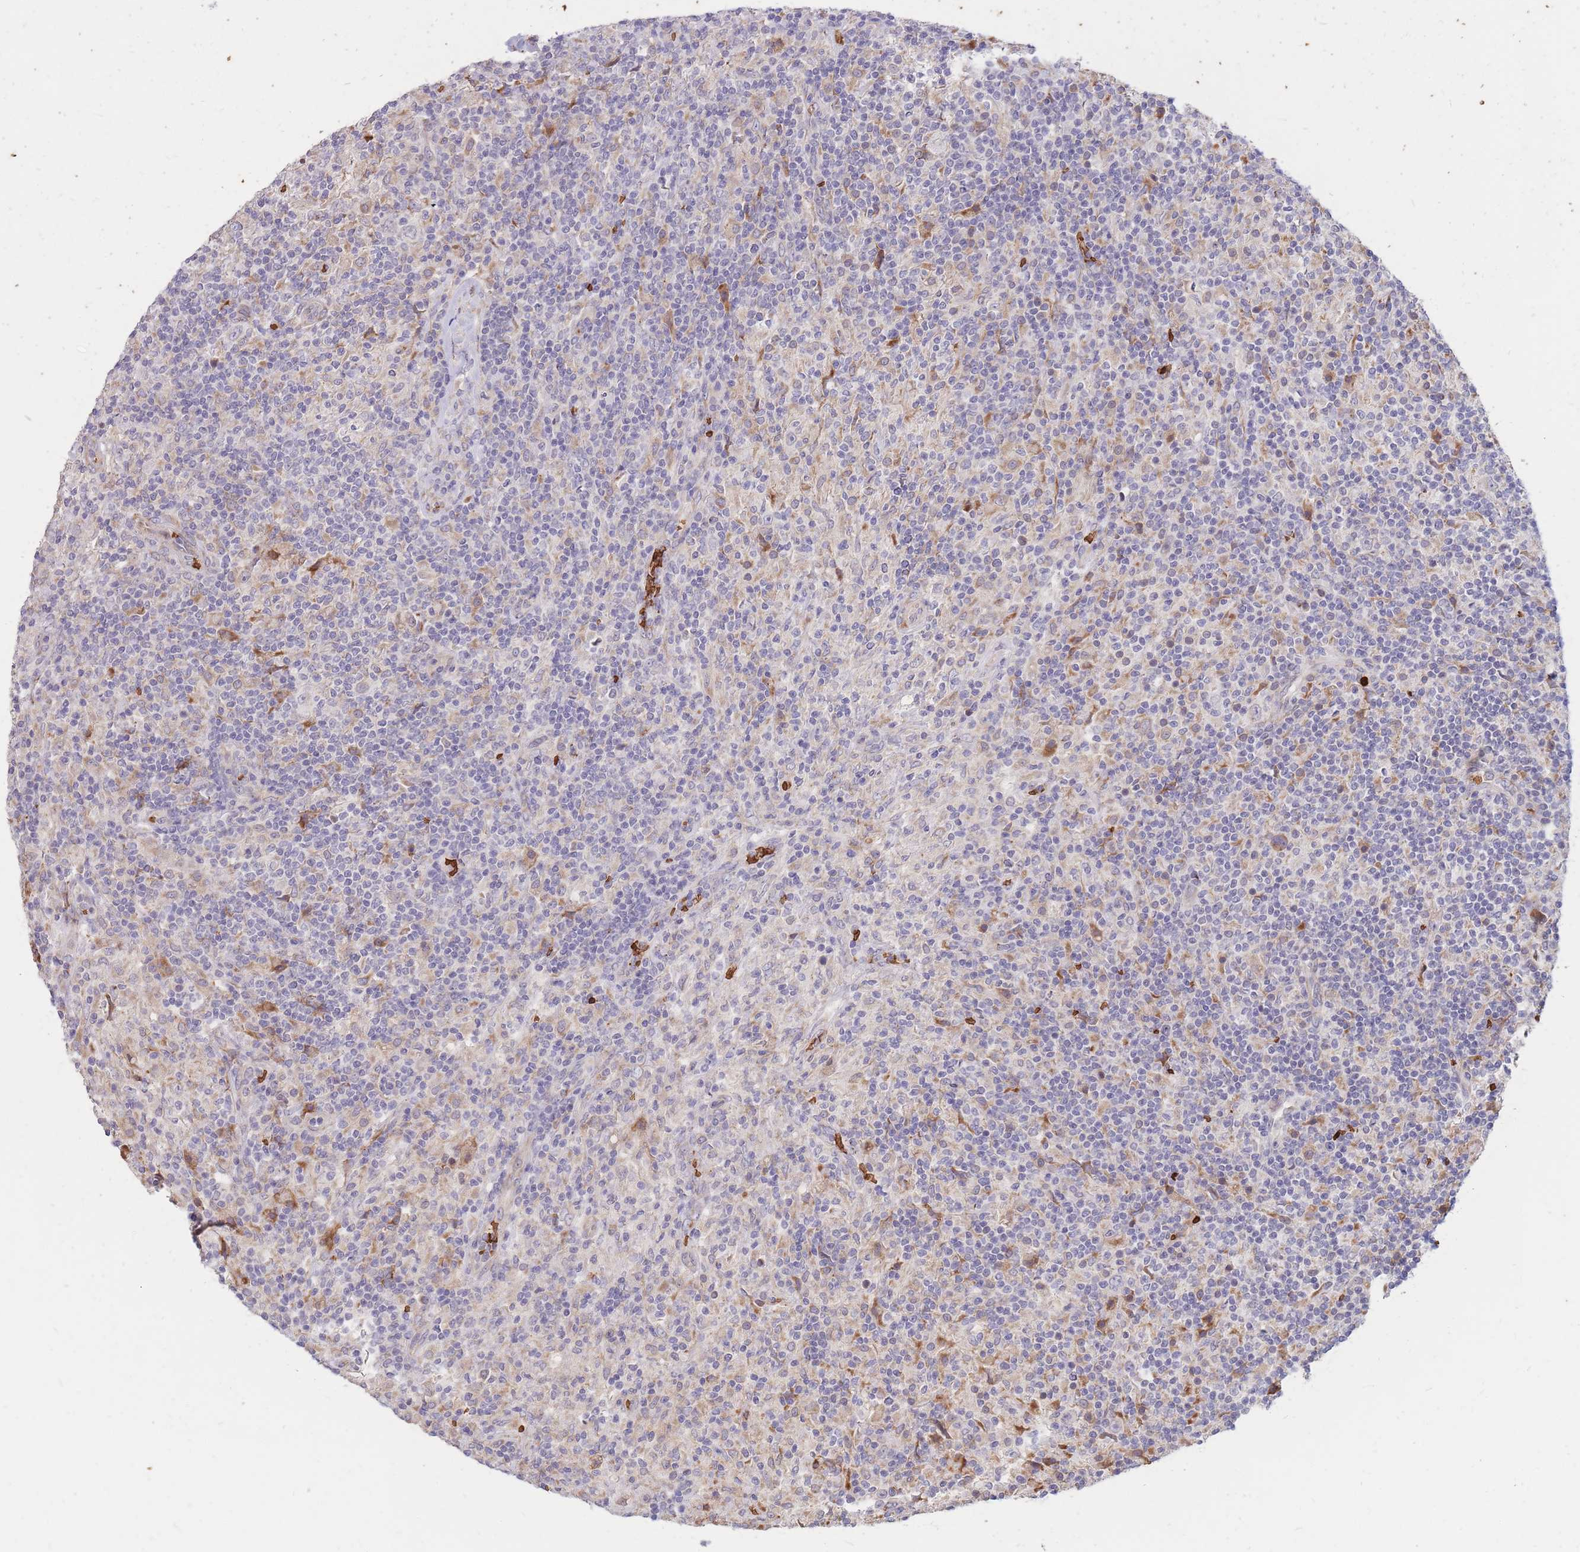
{"staining": {"intensity": "negative", "quantity": "none", "location": "none"}, "tissue": "lymphoma", "cell_type": "Tumor cells", "image_type": "cancer", "snomed": [{"axis": "morphology", "description": "Hodgkin's disease, NOS"}, {"axis": "topography", "description": "Lymph node"}], "caption": "Lymphoma was stained to show a protein in brown. There is no significant expression in tumor cells.", "gene": "ATP10D", "patient": {"sex": "male", "age": 70}}